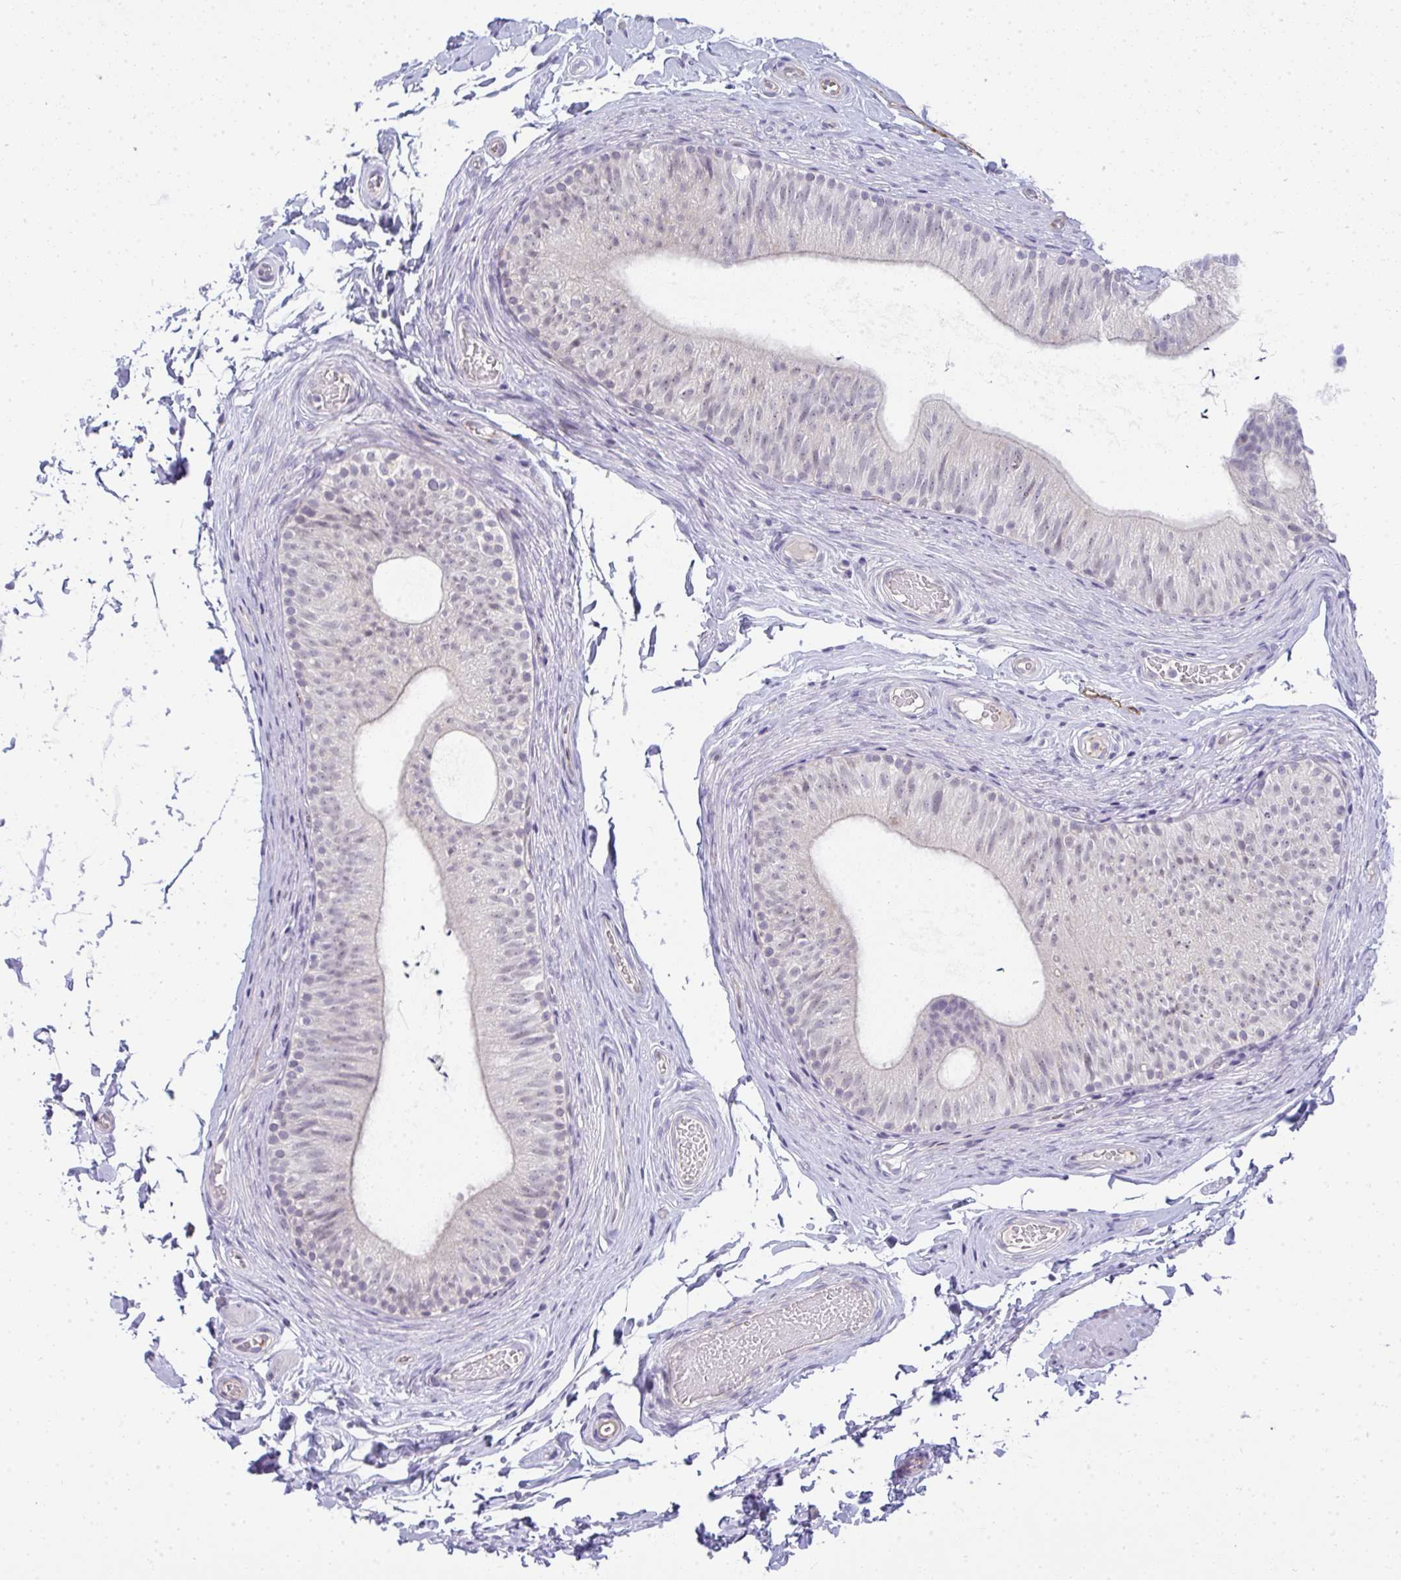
{"staining": {"intensity": "negative", "quantity": "none", "location": "none"}, "tissue": "epididymis", "cell_type": "Glandular cells", "image_type": "normal", "snomed": [{"axis": "morphology", "description": "Normal tissue, NOS"}, {"axis": "topography", "description": "Epididymis, spermatic cord, NOS"}, {"axis": "topography", "description": "Epididymis"}, {"axis": "topography", "description": "Peripheral nerve tissue"}], "caption": "Micrograph shows no significant protein expression in glandular cells of unremarkable epididymis. (Stains: DAB (3,3'-diaminobenzidine) IHC with hematoxylin counter stain, Microscopy: brightfield microscopy at high magnification).", "gene": "TMEM82", "patient": {"sex": "male", "age": 29}}